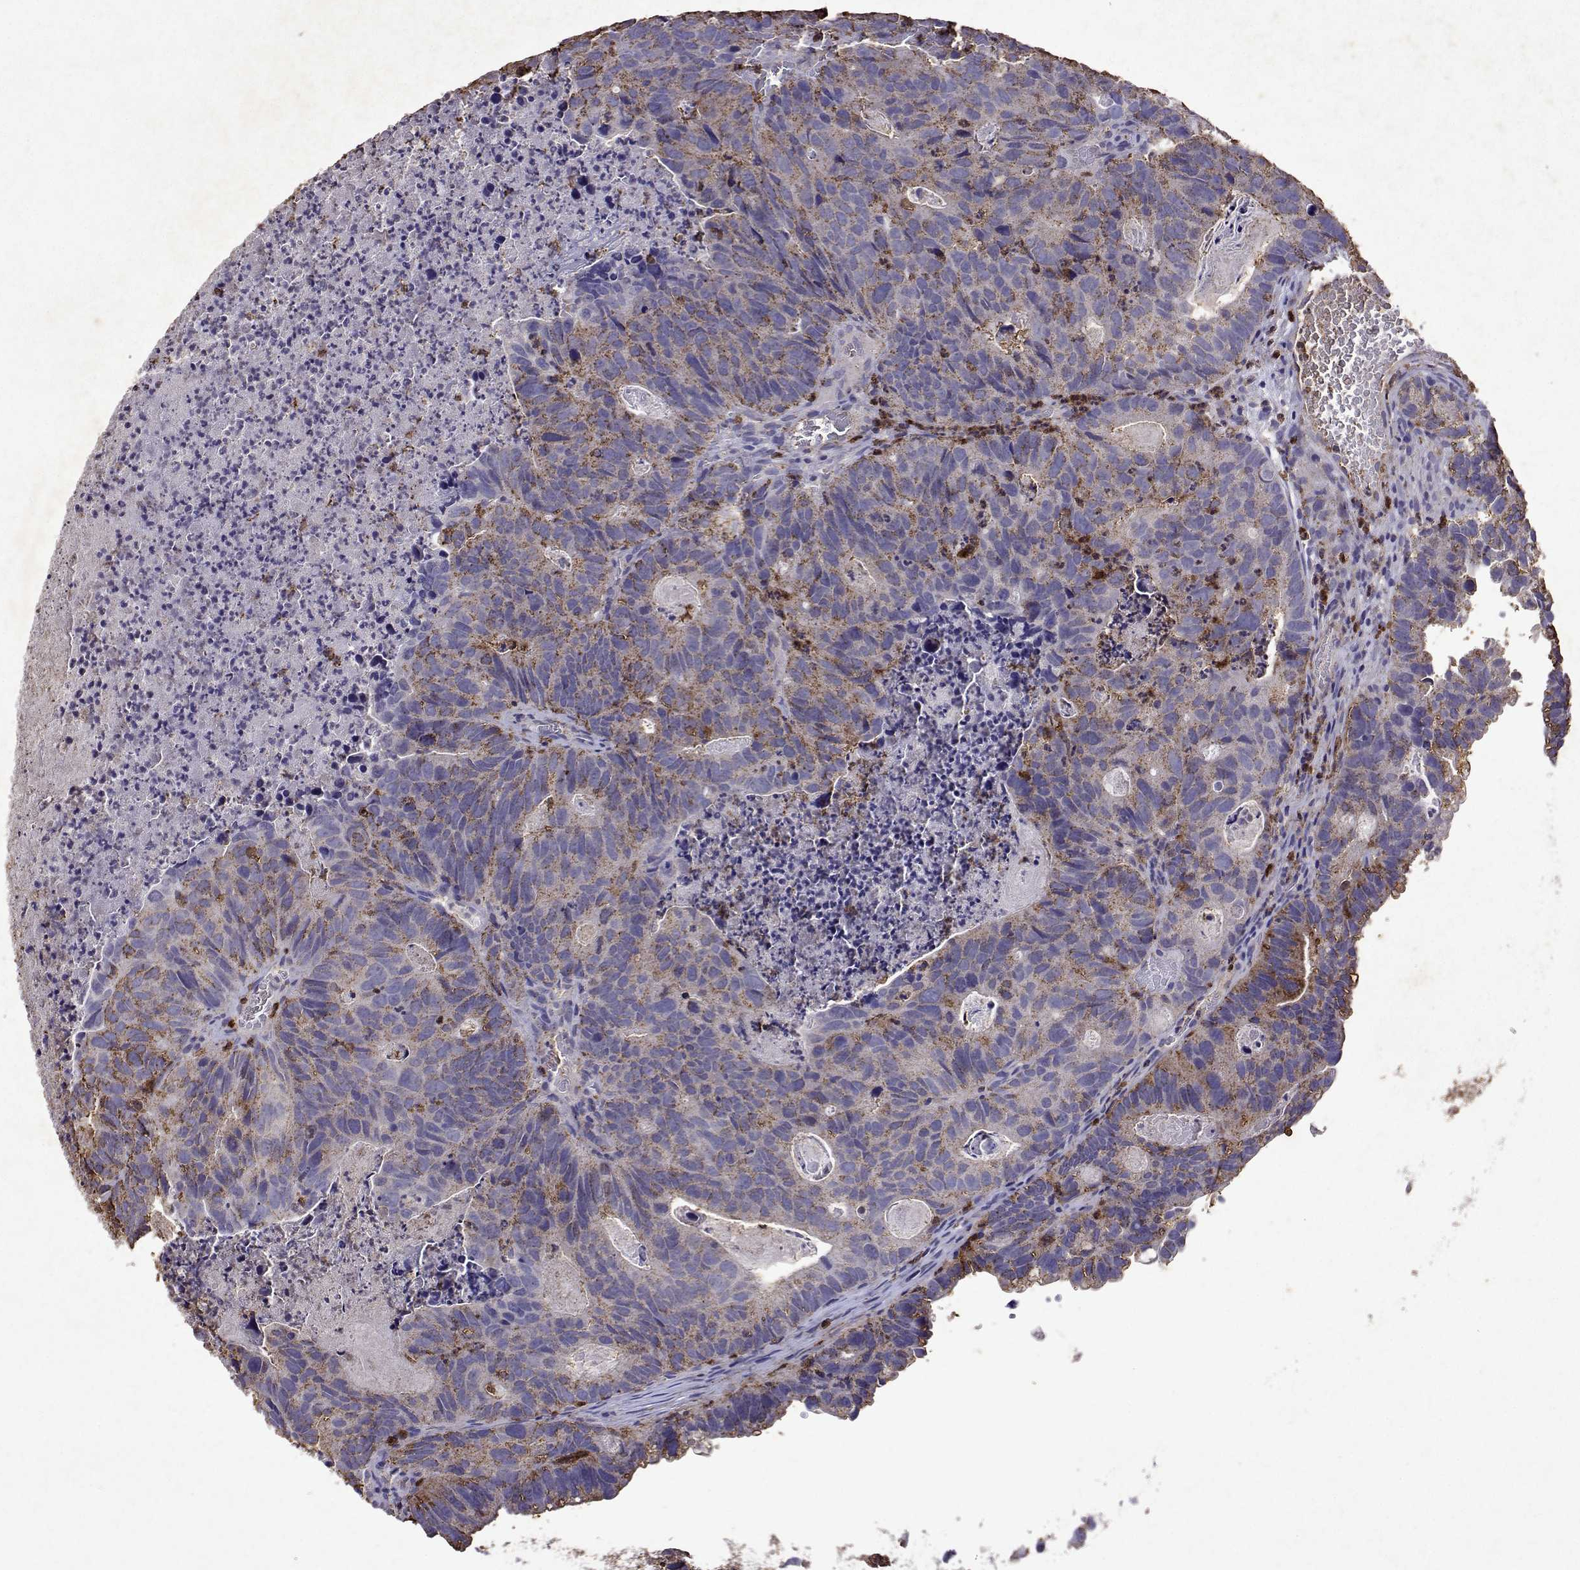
{"staining": {"intensity": "moderate", "quantity": "25%-75%", "location": "cytoplasmic/membranous"}, "tissue": "head and neck cancer", "cell_type": "Tumor cells", "image_type": "cancer", "snomed": [{"axis": "morphology", "description": "Adenocarcinoma, NOS"}, {"axis": "topography", "description": "Head-Neck"}], "caption": "A high-resolution histopathology image shows IHC staining of head and neck cancer, which demonstrates moderate cytoplasmic/membranous staining in about 25%-75% of tumor cells.", "gene": "DUSP28", "patient": {"sex": "male", "age": 62}}